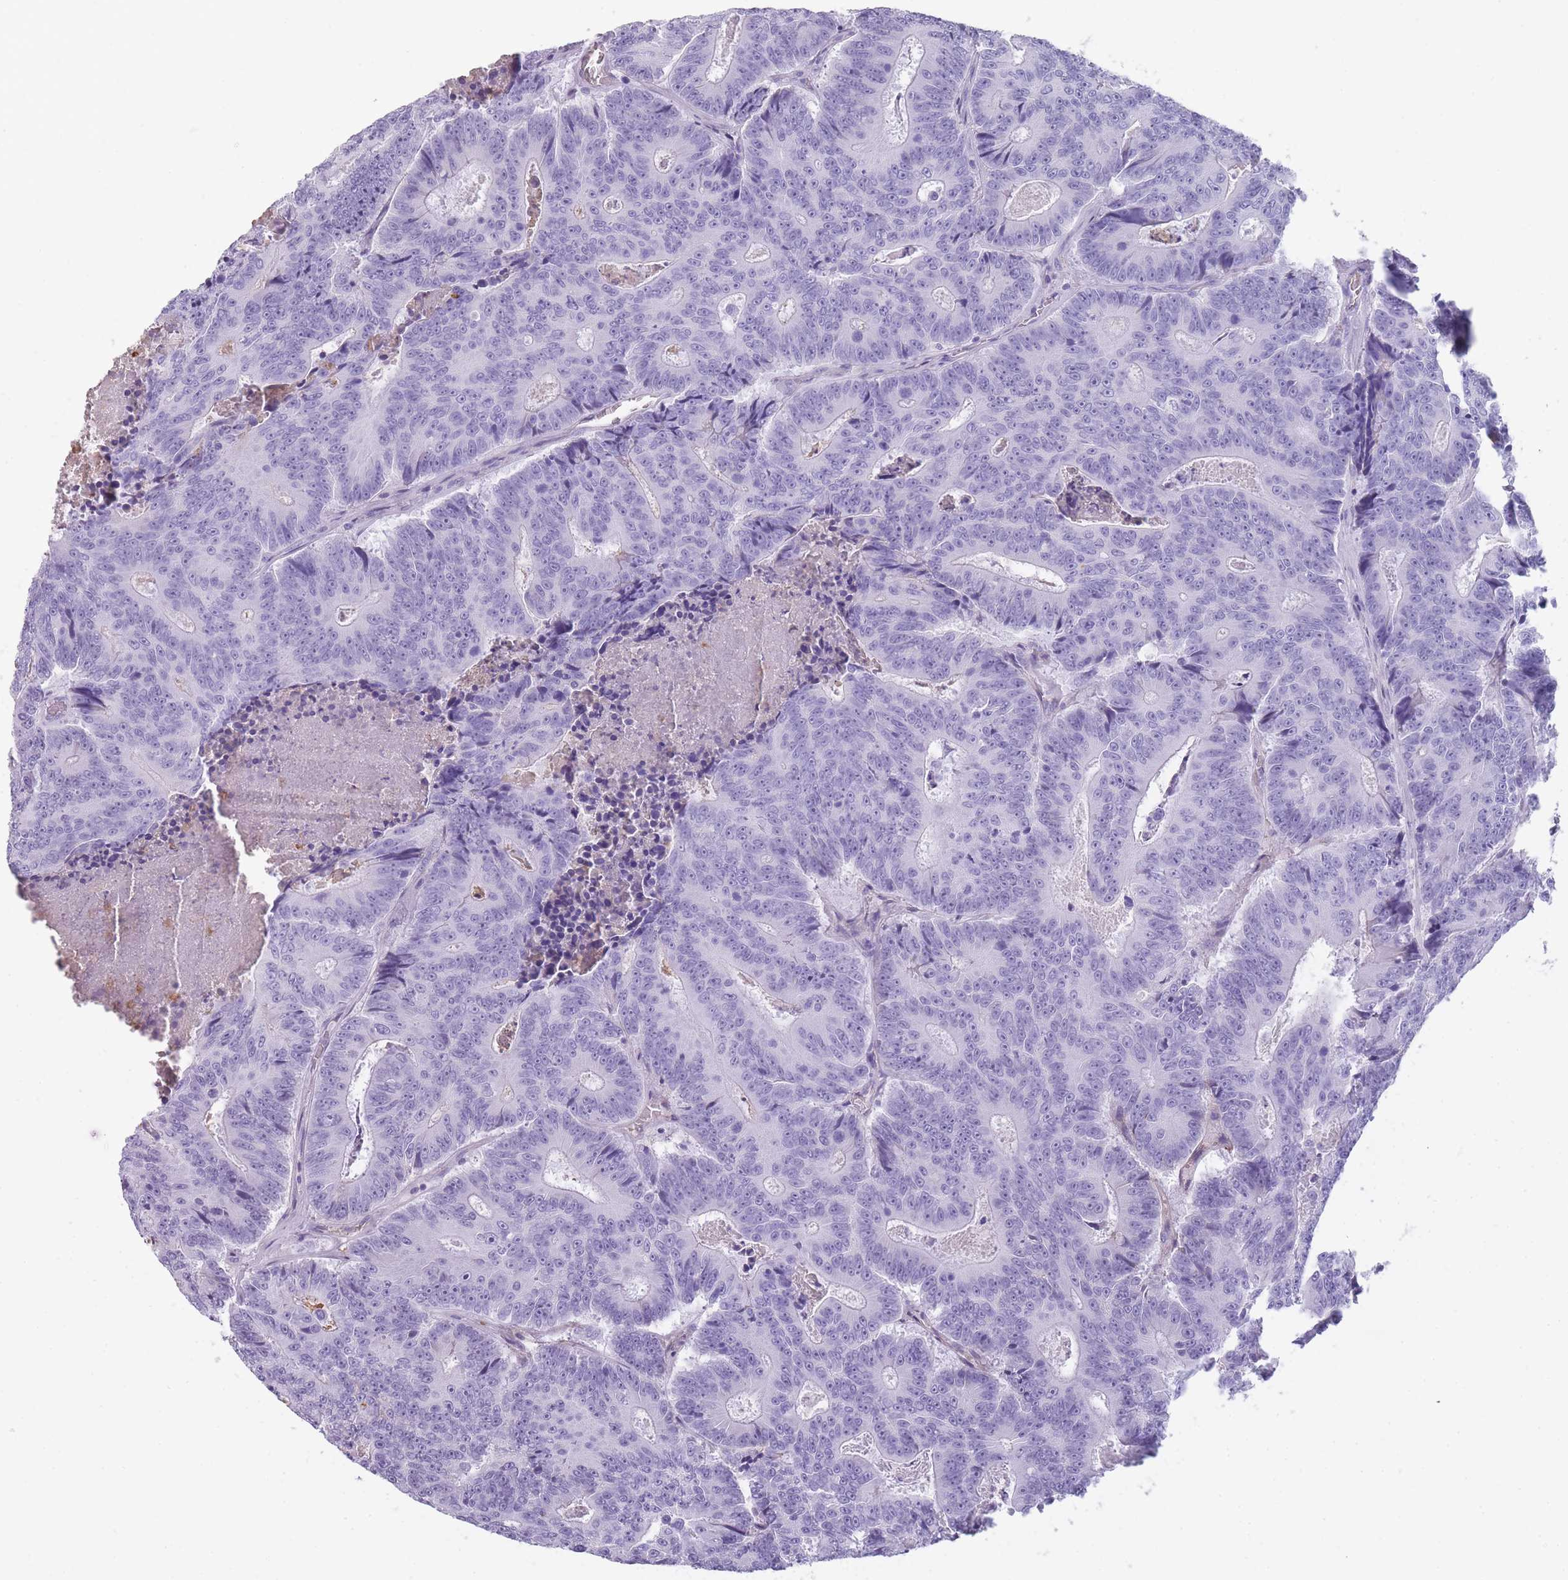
{"staining": {"intensity": "negative", "quantity": "none", "location": "none"}, "tissue": "colorectal cancer", "cell_type": "Tumor cells", "image_type": "cancer", "snomed": [{"axis": "morphology", "description": "Adenocarcinoma, NOS"}, {"axis": "topography", "description": "Colon"}], "caption": "A high-resolution histopathology image shows immunohistochemistry (IHC) staining of adenocarcinoma (colorectal), which reveals no significant expression in tumor cells.", "gene": "CR1L", "patient": {"sex": "male", "age": 83}}